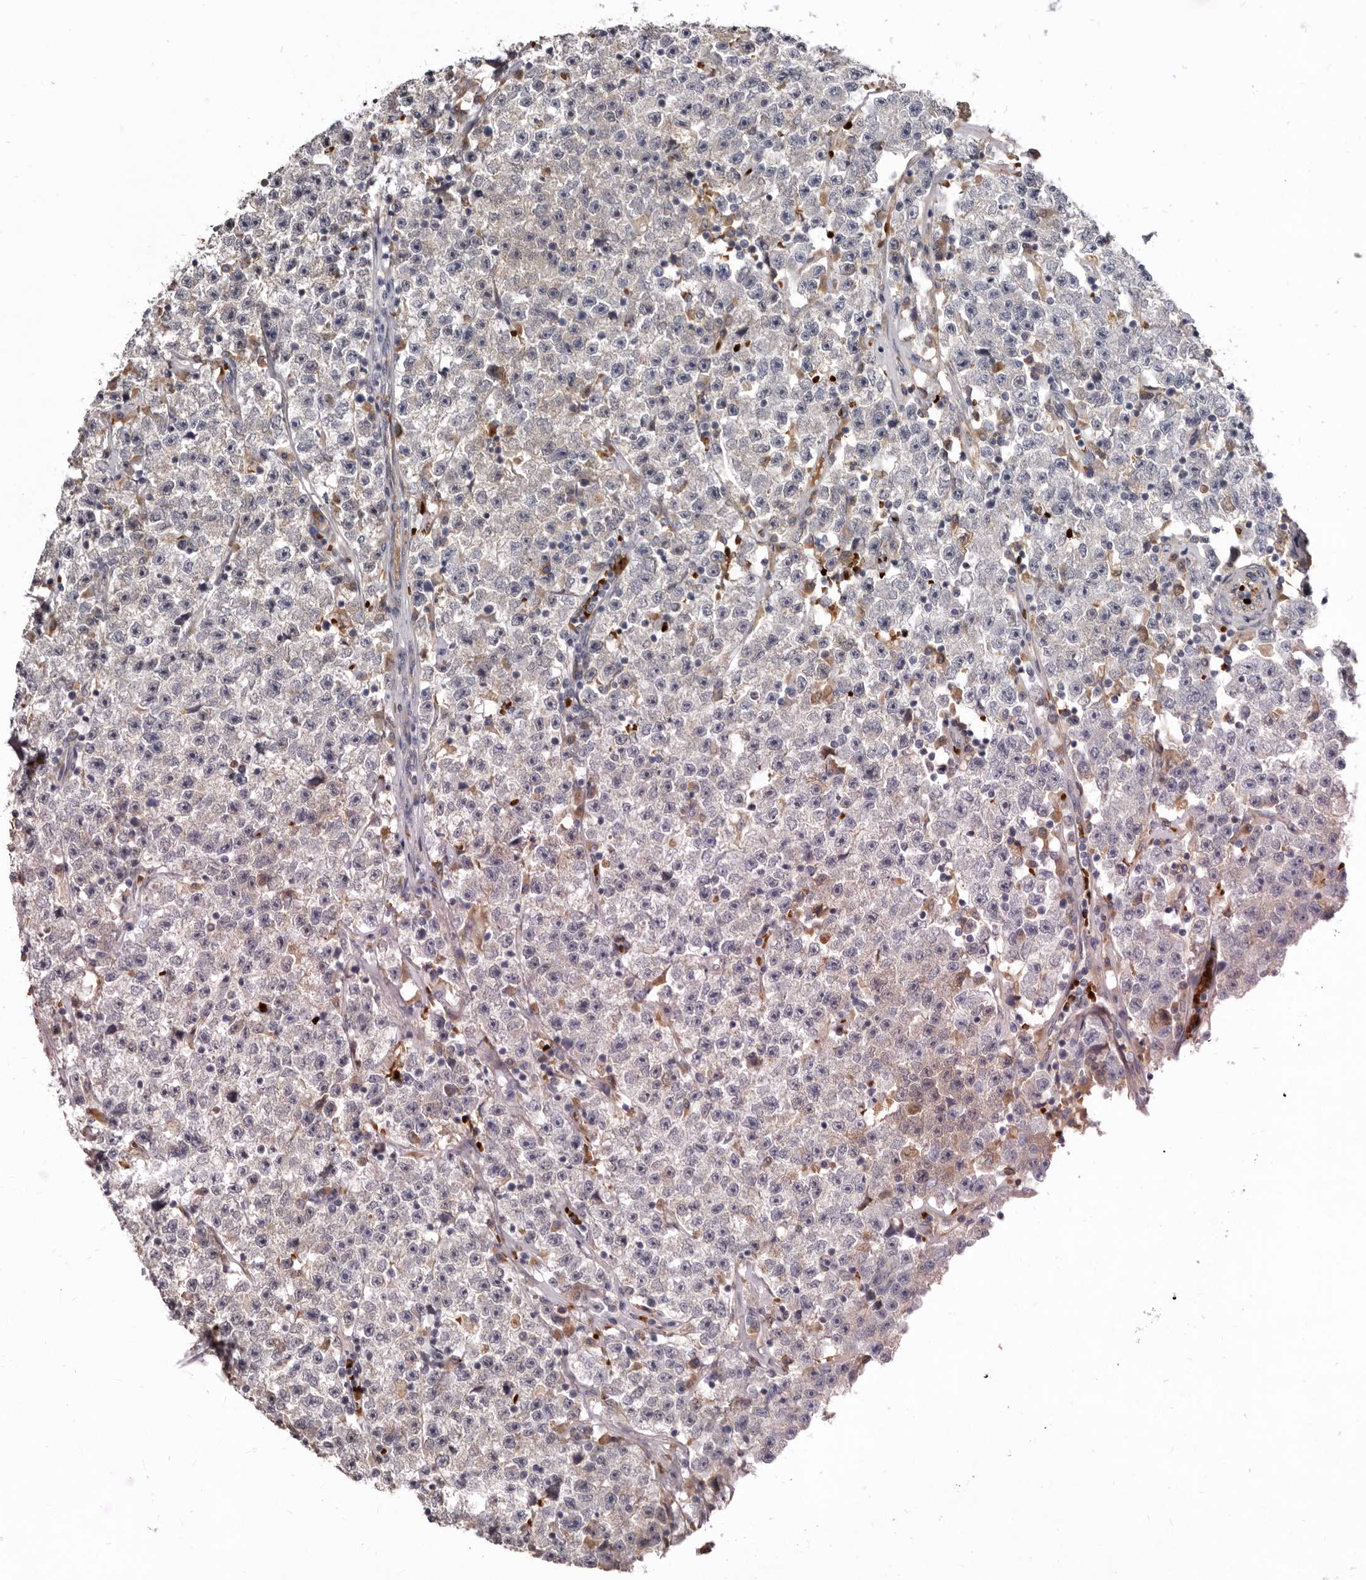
{"staining": {"intensity": "negative", "quantity": "none", "location": "none"}, "tissue": "testis cancer", "cell_type": "Tumor cells", "image_type": "cancer", "snomed": [{"axis": "morphology", "description": "Seminoma, NOS"}, {"axis": "topography", "description": "Testis"}], "caption": "A photomicrograph of testis seminoma stained for a protein demonstrates no brown staining in tumor cells.", "gene": "NENF", "patient": {"sex": "male", "age": 22}}